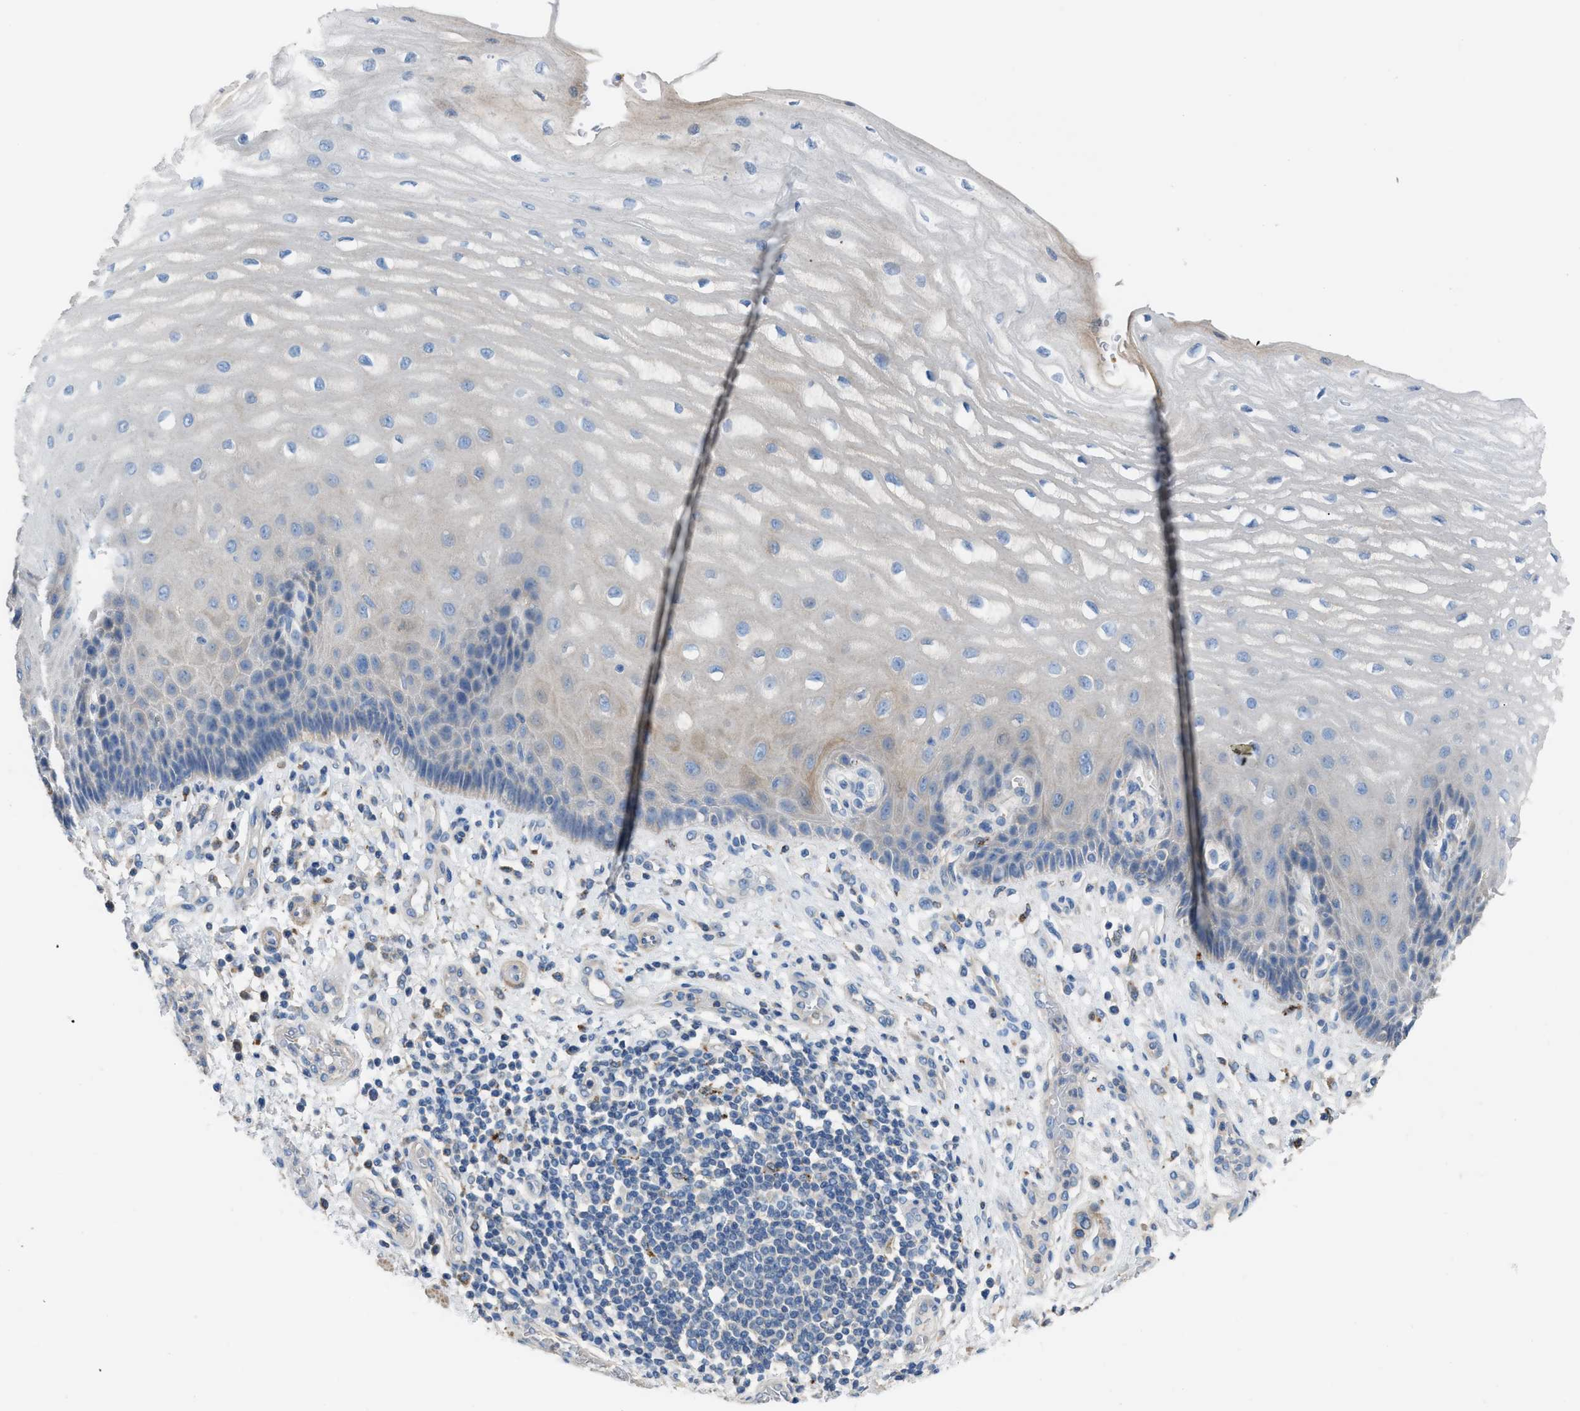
{"staining": {"intensity": "negative", "quantity": "none", "location": "none"}, "tissue": "esophagus", "cell_type": "Squamous epithelial cells", "image_type": "normal", "snomed": [{"axis": "morphology", "description": "Normal tissue, NOS"}, {"axis": "topography", "description": "Esophagus"}], "caption": "This is an immunohistochemistry (IHC) histopathology image of benign human esophagus. There is no staining in squamous epithelial cells.", "gene": "AOAH", "patient": {"sex": "male", "age": 54}}